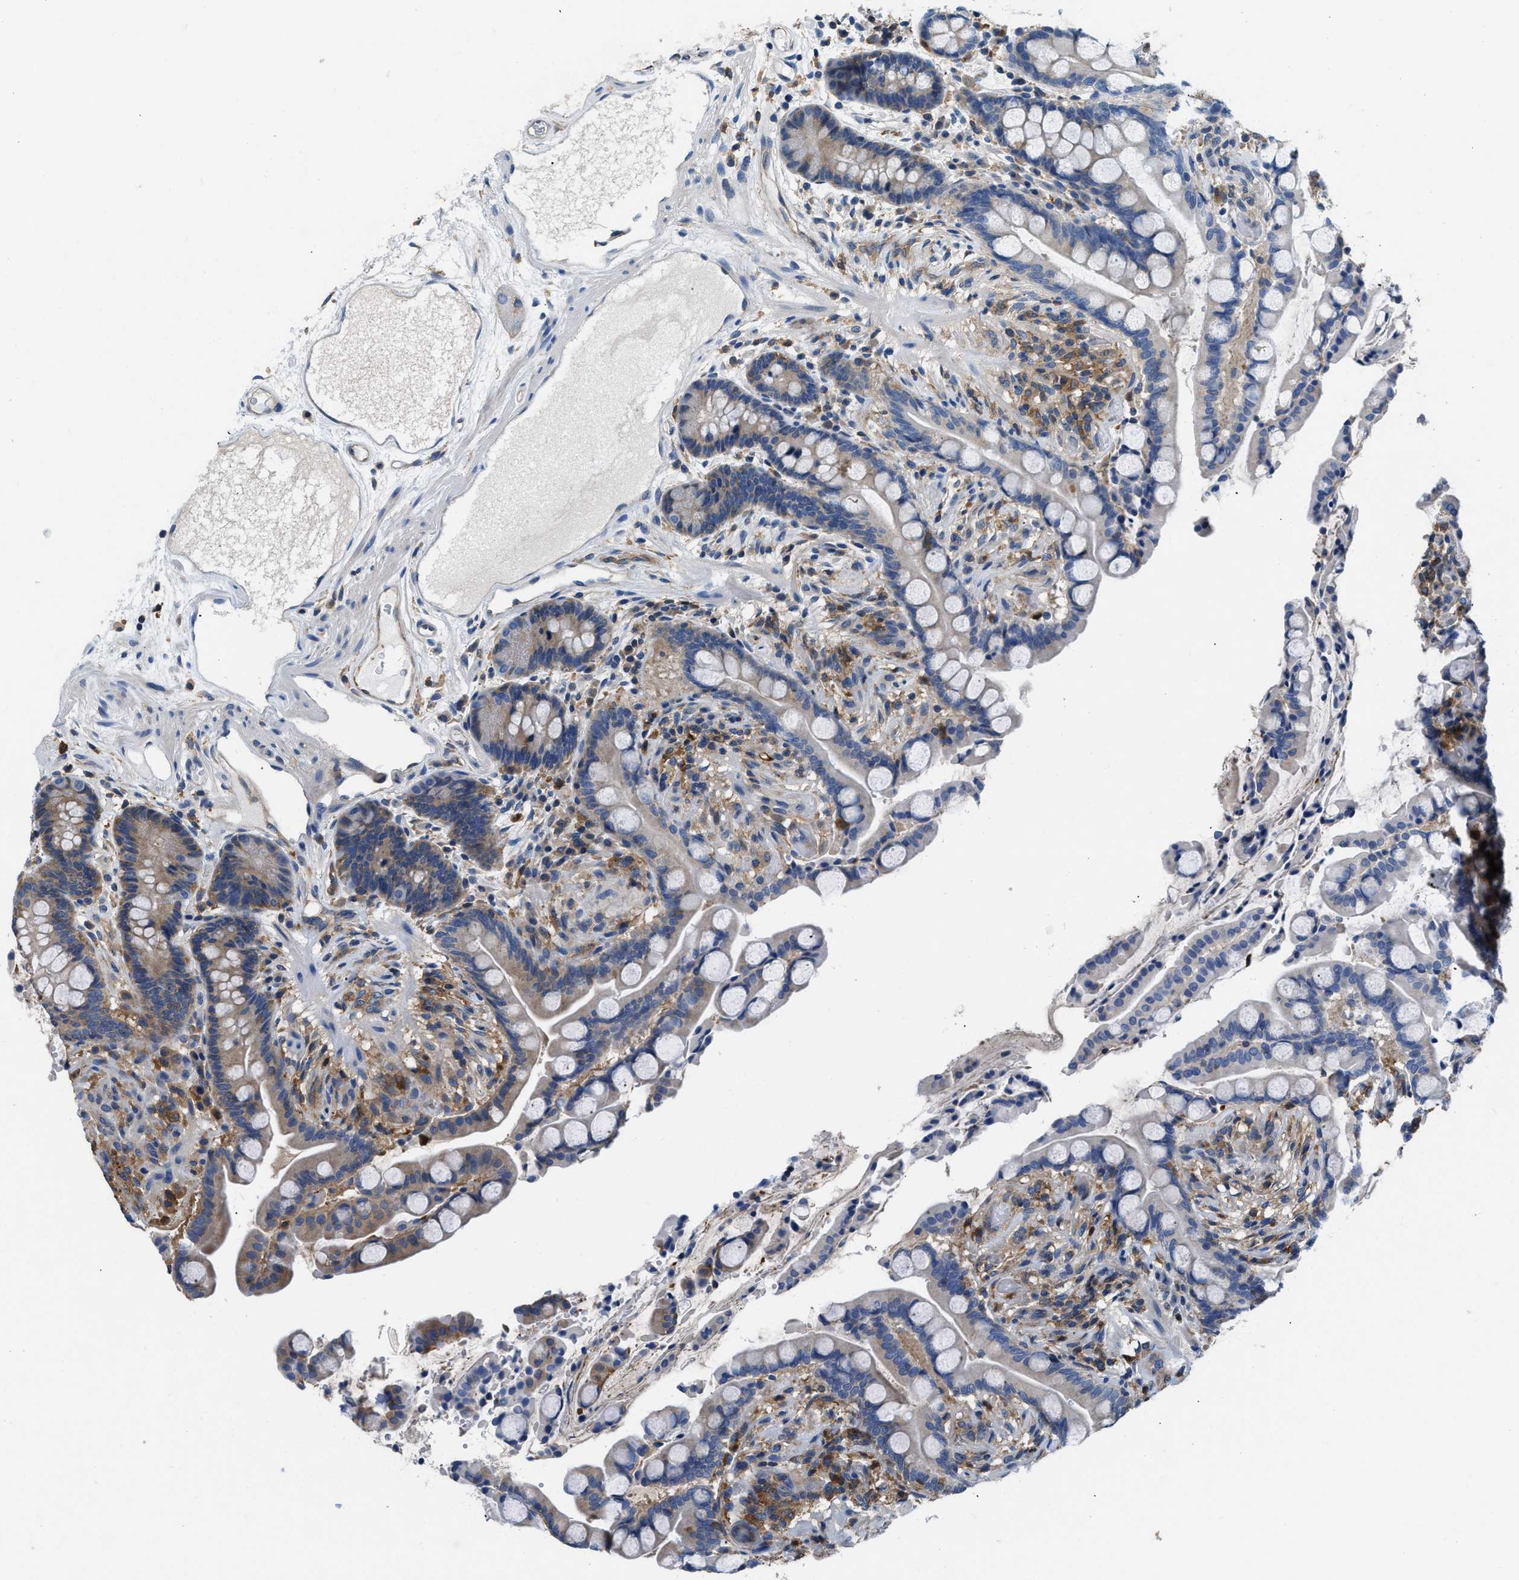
{"staining": {"intensity": "negative", "quantity": "none", "location": "none"}, "tissue": "colon", "cell_type": "Endothelial cells", "image_type": "normal", "snomed": [{"axis": "morphology", "description": "Normal tissue, NOS"}, {"axis": "topography", "description": "Colon"}], "caption": "Immunohistochemistry (IHC) image of normal colon stained for a protein (brown), which demonstrates no expression in endothelial cells. The staining was performed using DAB (3,3'-diaminobenzidine) to visualize the protein expression in brown, while the nuclei were stained in blue with hematoxylin (Magnification: 20x).", "gene": "PKM", "patient": {"sex": "male", "age": 73}}